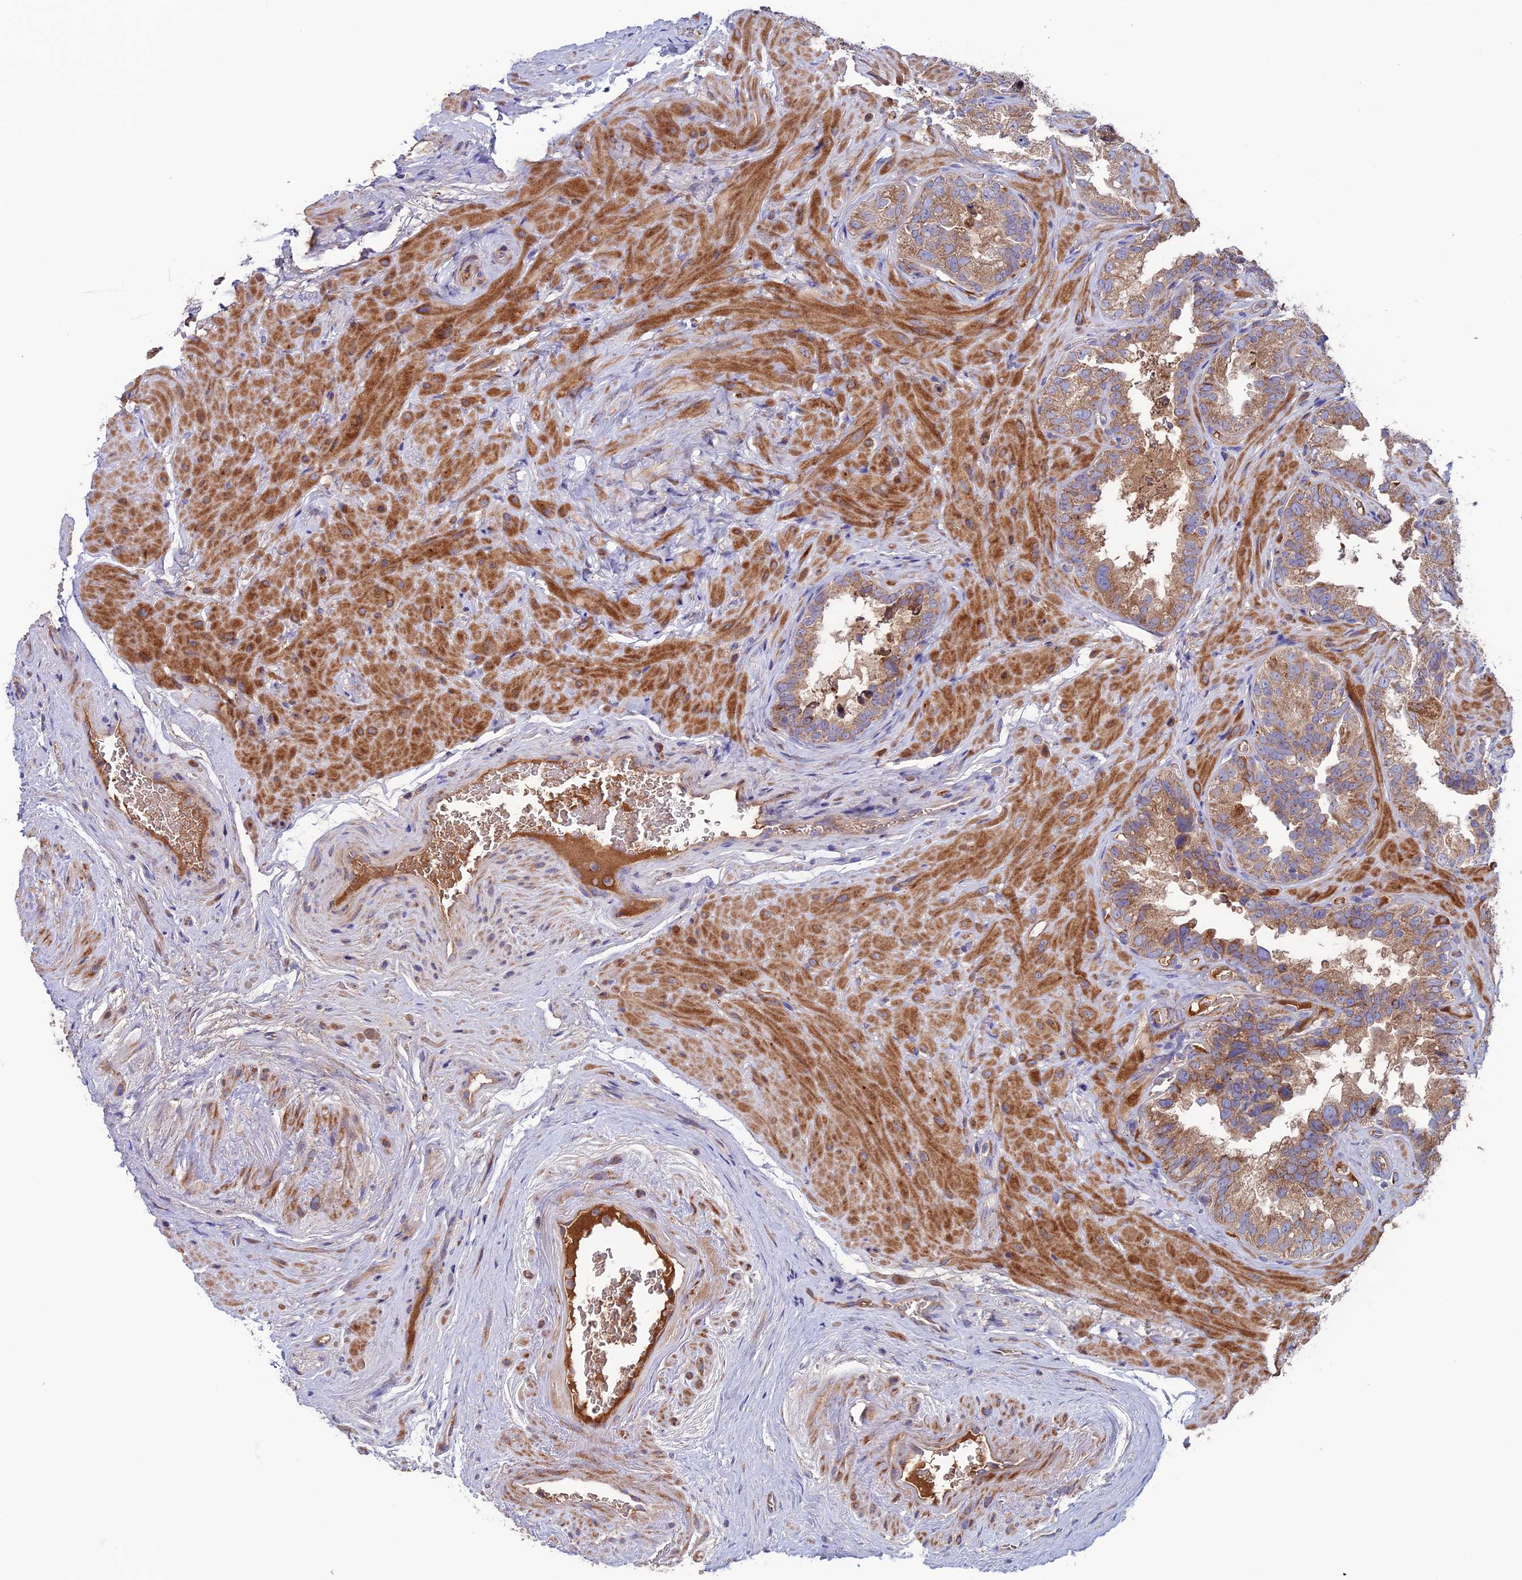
{"staining": {"intensity": "moderate", "quantity": ">75%", "location": "cytoplasmic/membranous"}, "tissue": "seminal vesicle", "cell_type": "Glandular cells", "image_type": "normal", "snomed": [{"axis": "morphology", "description": "Normal tissue, NOS"}, {"axis": "topography", "description": "Seminal veicle"}, {"axis": "topography", "description": "Peripheral nerve tissue"}], "caption": "Immunohistochemical staining of normal human seminal vesicle exhibits moderate cytoplasmic/membranous protein expression in approximately >75% of glandular cells. (Stains: DAB (3,3'-diaminobenzidine) in brown, nuclei in blue, Microscopy: brightfield microscopy at high magnification).", "gene": "SLC15A5", "patient": {"sex": "male", "age": 67}}